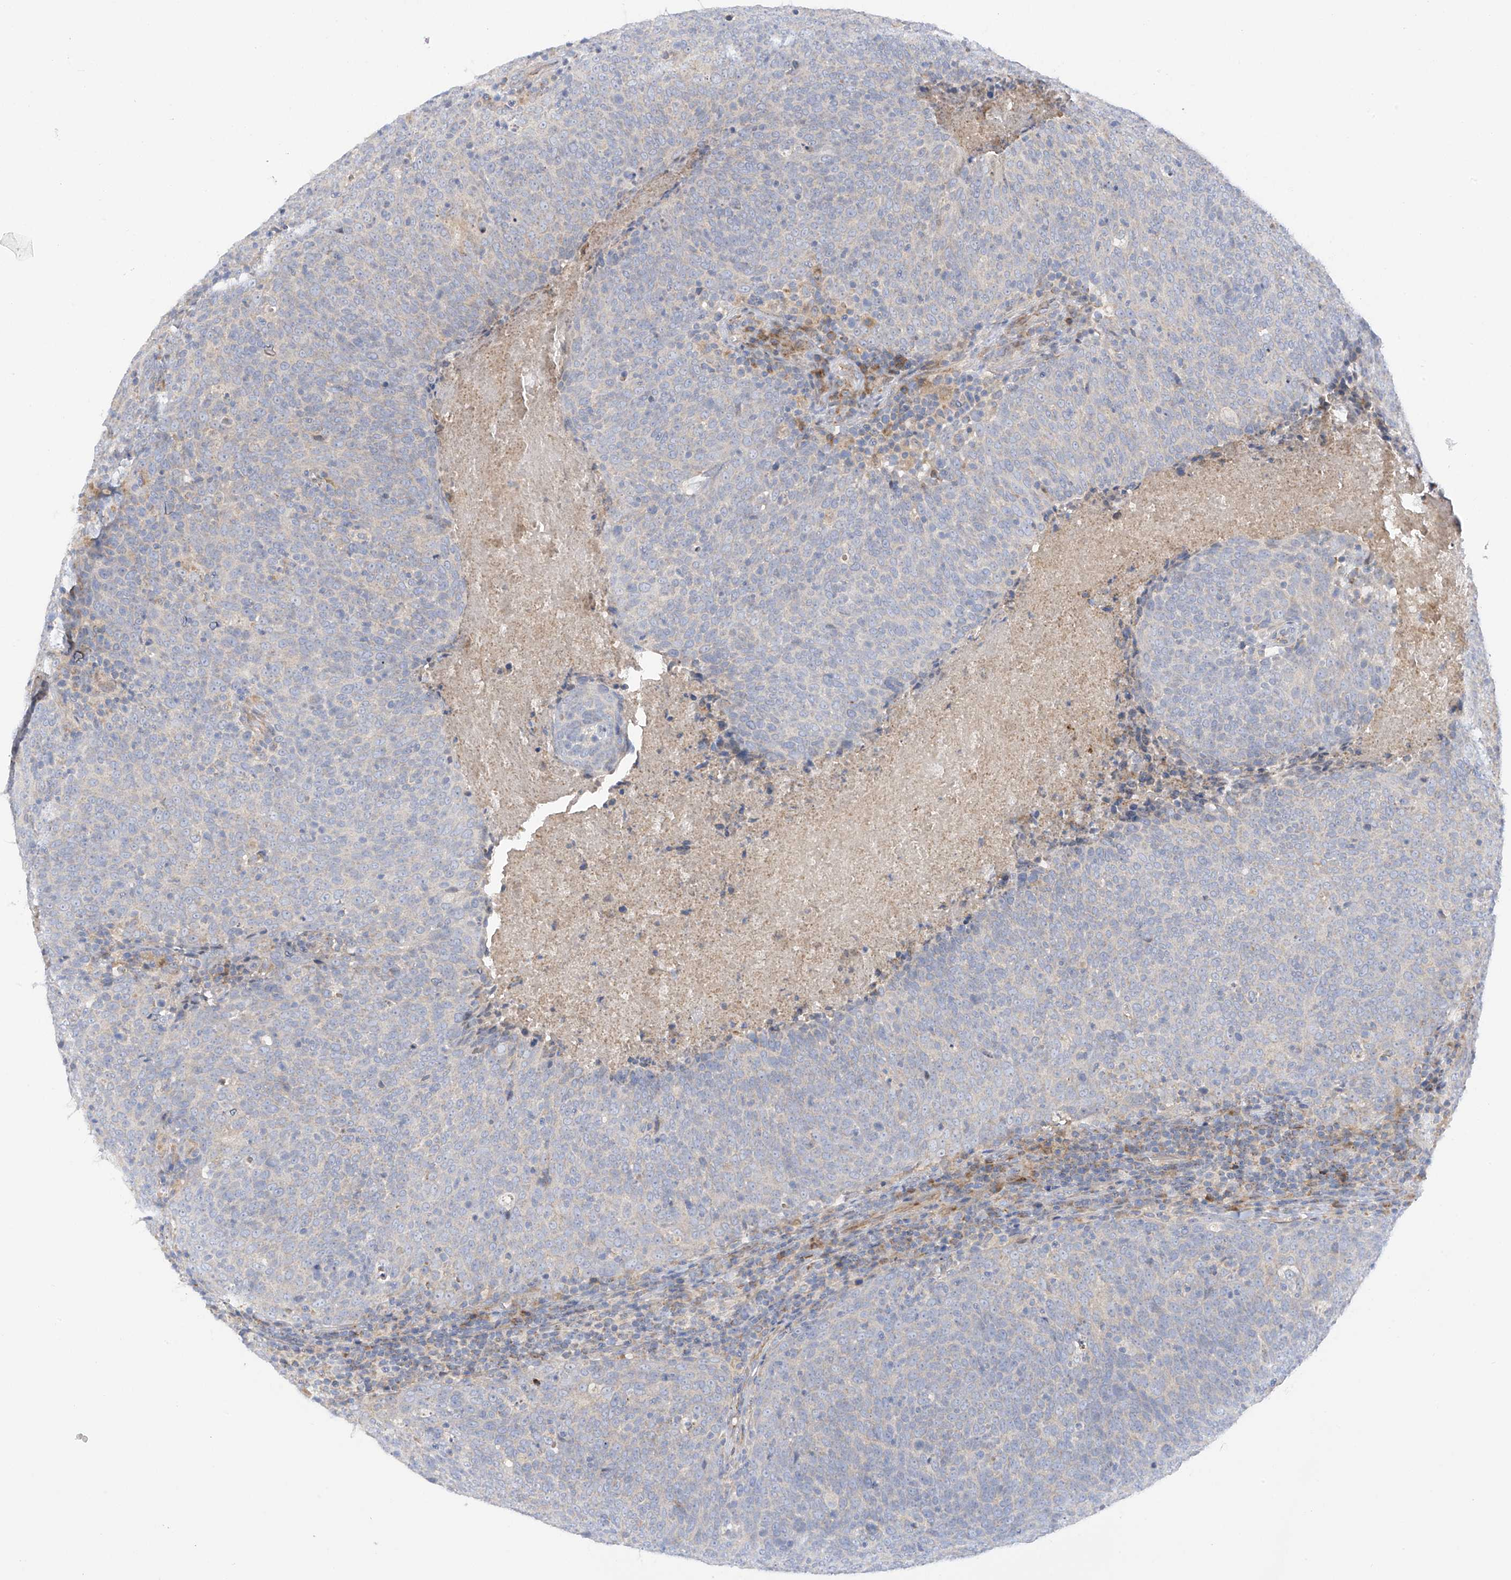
{"staining": {"intensity": "negative", "quantity": "none", "location": "none"}, "tissue": "head and neck cancer", "cell_type": "Tumor cells", "image_type": "cancer", "snomed": [{"axis": "morphology", "description": "Squamous cell carcinoma, NOS"}, {"axis": "morphology", "description": "Squamous cell carcinoma, metastatic, NOS"}, {"axis": "topography", "description": "Lymph node"}, {"axis": "topography", "description": "Head-Neck"}], "caption": "Tumor cells show no significant expression in head and neck cancer (squamous cell carcinoma). The staining is performed using DAB (3,3'-diaminobenzidine) brown chromogen with nuclei counter-stained in using hematoxylin.", "gene": "METTL18", "patient": {"sex": "male", "age": 62}}